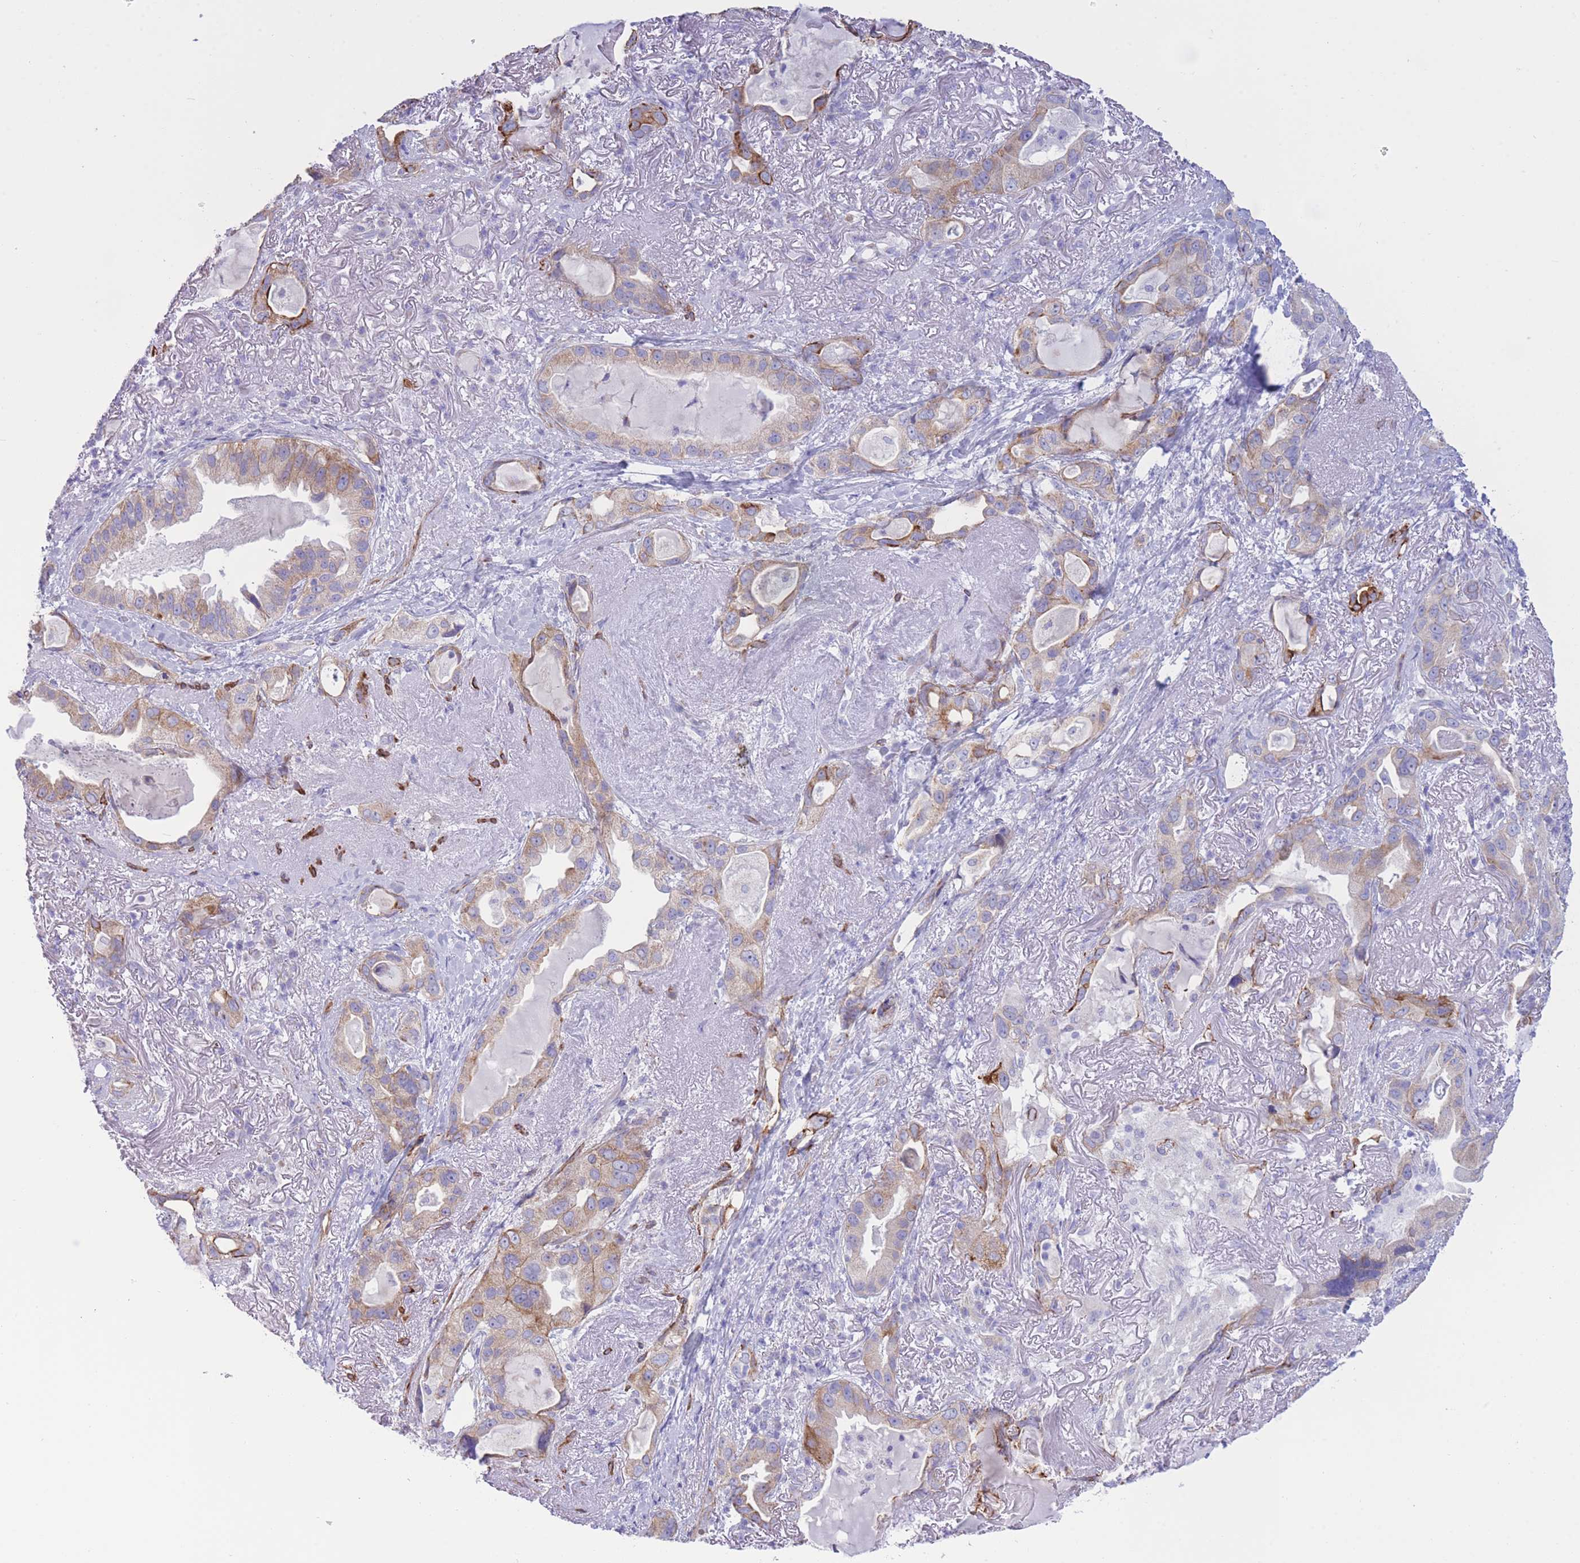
{"staining": {"intensity": "weak", "quantity": ">75%", "location": "cytoplasmic/membranous"}, "tissue": "lung cancer", "cell_type": "Tumor cells", "image_type": "cancer", "snomed": [{"axis": "morphology", "description": "Adenocarcinoma, NOS"}, {"axis": "topography", "description": "Lung"}], "caption": "Immunohistochemical staining of lung cancer (adenocarcinoma) displays low levels of weak cytoplasmic/membranous expression in about >75% of tumor cells.", "gene": "VWA8", "patient": {"sex": "female", "age": 69}}